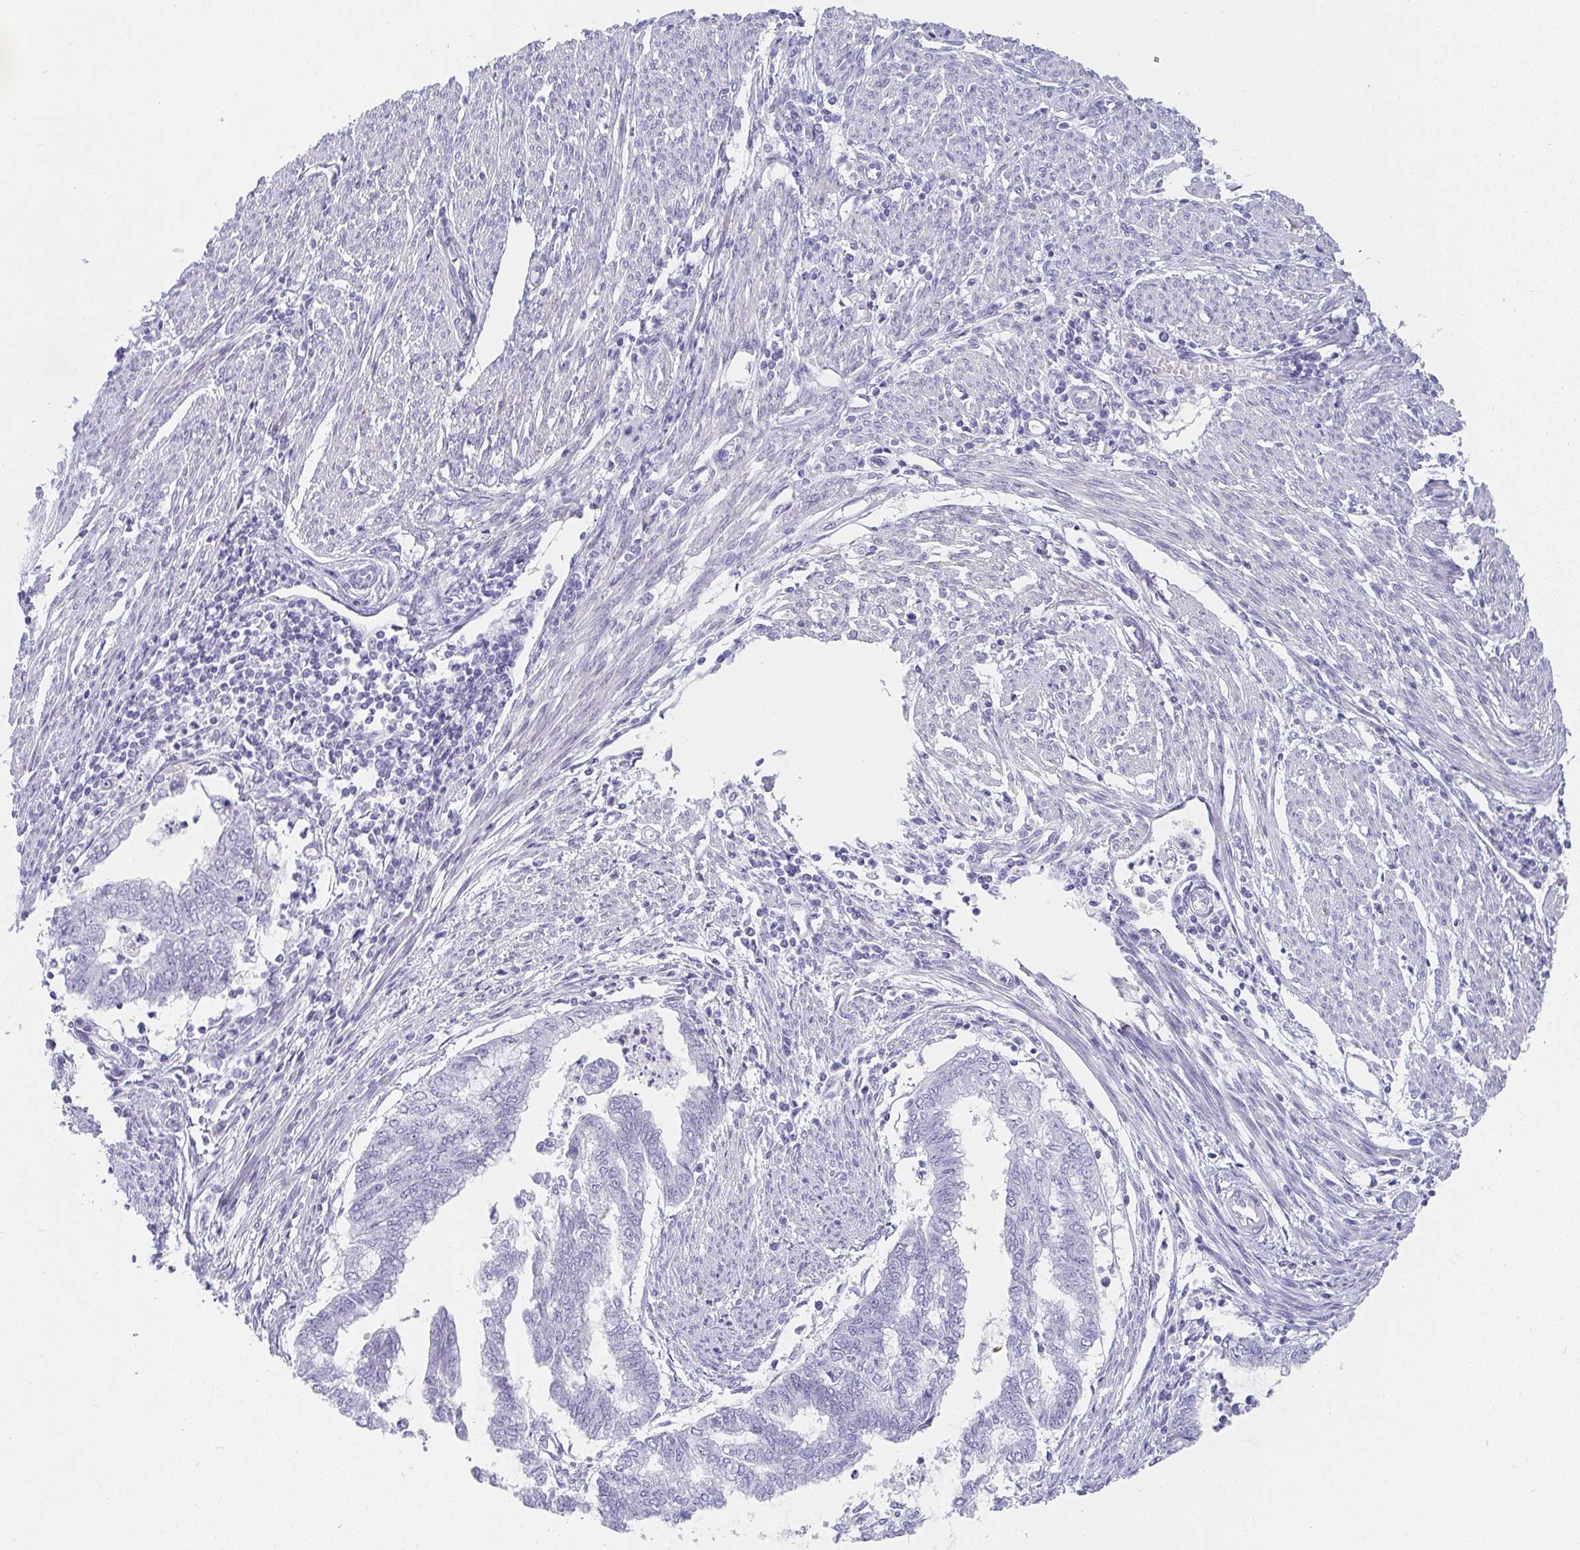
{"staining": {"intensity": "negative", "quantity": "none", "location": "none"}, "tissue": "endometrial cancer", "cell_type": "Tumor cells", "image_type": "cancer", "snomed": [{"axis": "morphology", "description": "Adenocarcinoma, NOS"}, {"axis": "topography", "description": "Endometrium"}], "caption": "Tumor cells are negative for brown protein staining in endometrial adenocarcinoma.", "gene": "PRND", "patient": {"sex": "female", "age": 79}}